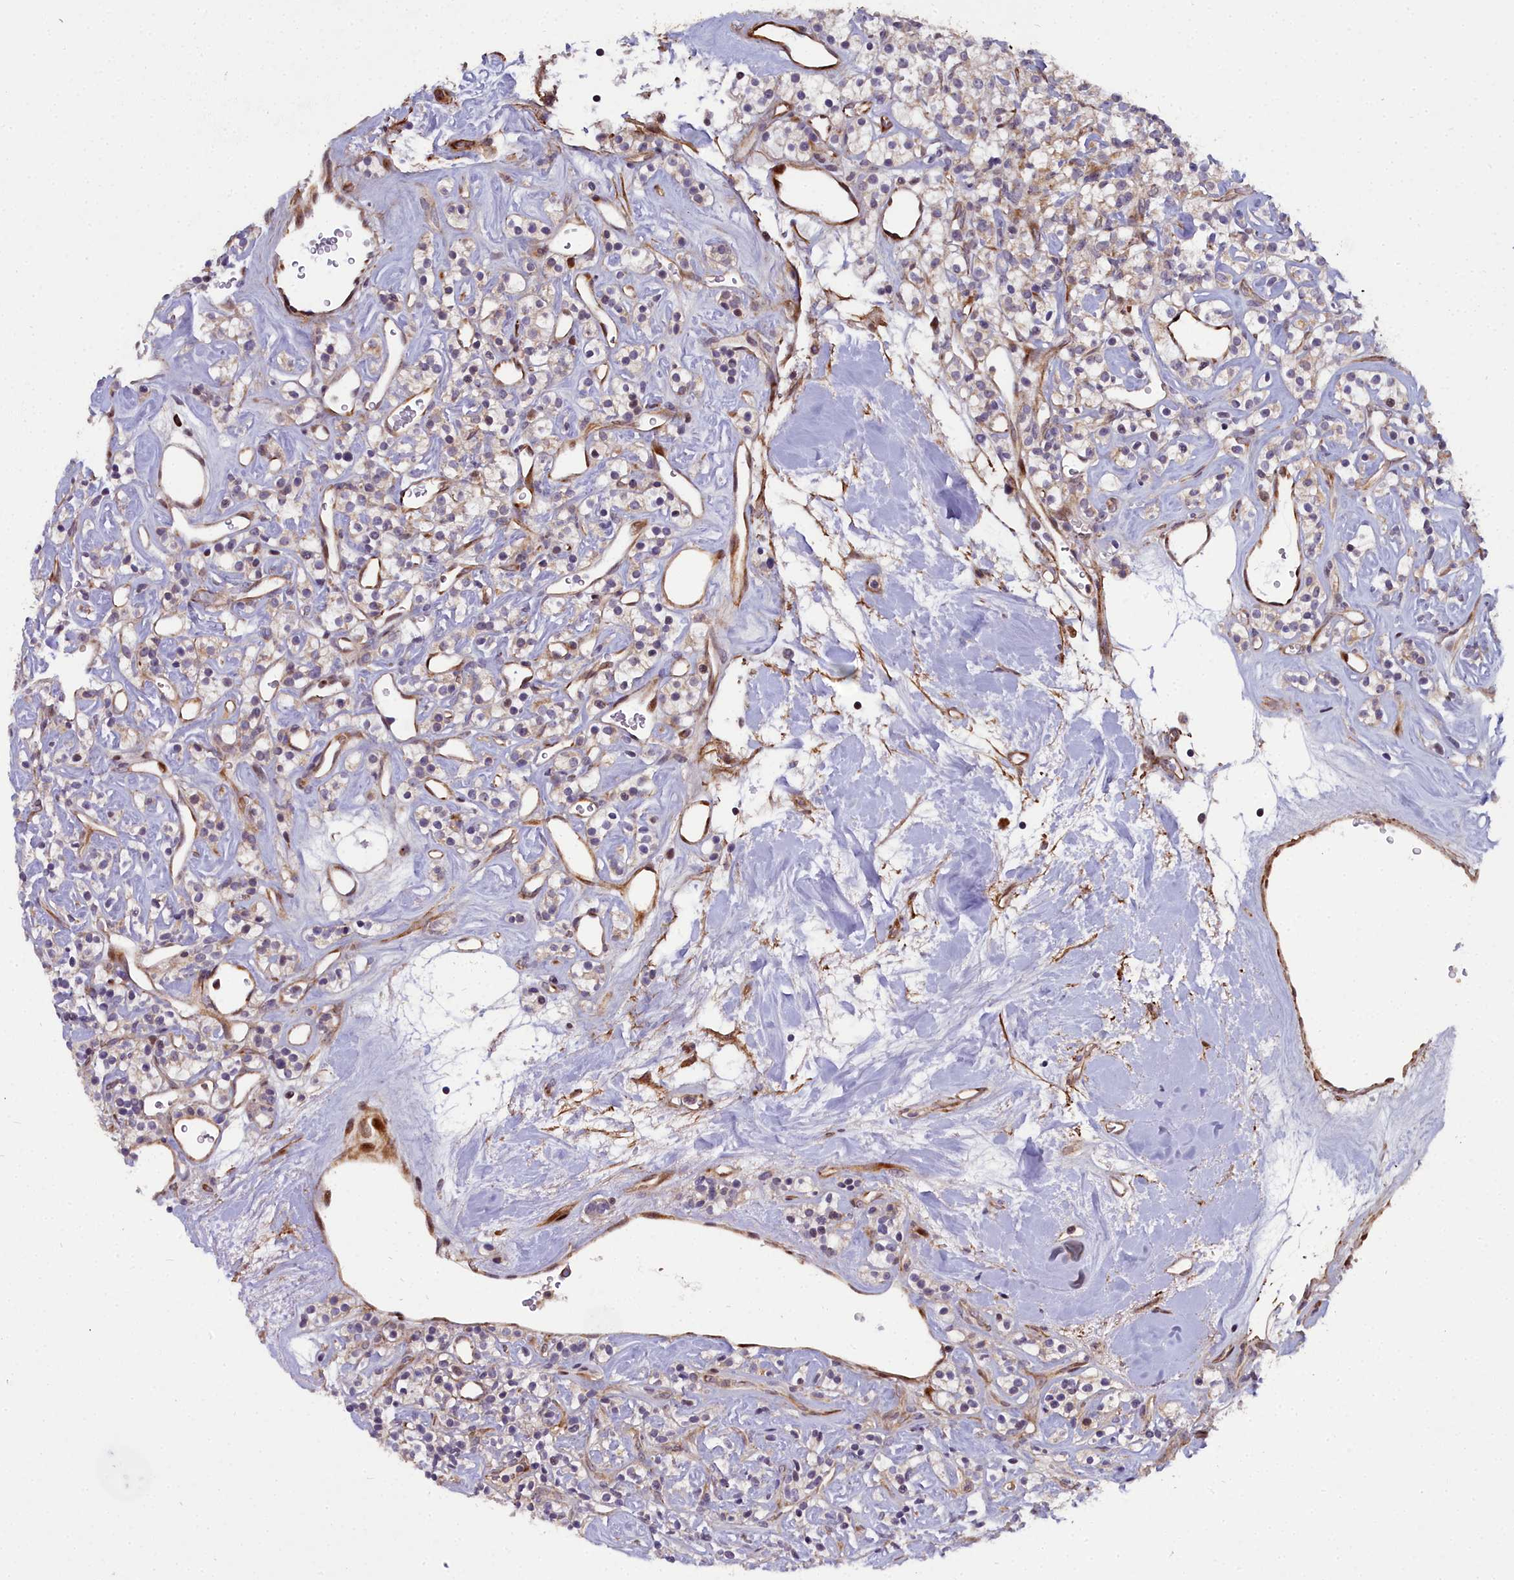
{"staining": {"intensity": "weak", "quantity": "25%-75%", "location": "cytoplasmic/membranous"}, "tissue": "renal cancer", "cell_type": "Tumor cells", "image_type": "cancer", "snomed": [{"axis": "morphology", "description": "Adenocarcinoma, NOS"}, {"axis": "topography", "description": "Kidney"}], "caption": "A histopathology image of human renal cancer stained for a protein reveals weak cytoplasmic/membranous brown staining in tumor cells.", "gene": "MRPS11", "patient": {"sex": "male", "age": 77}}